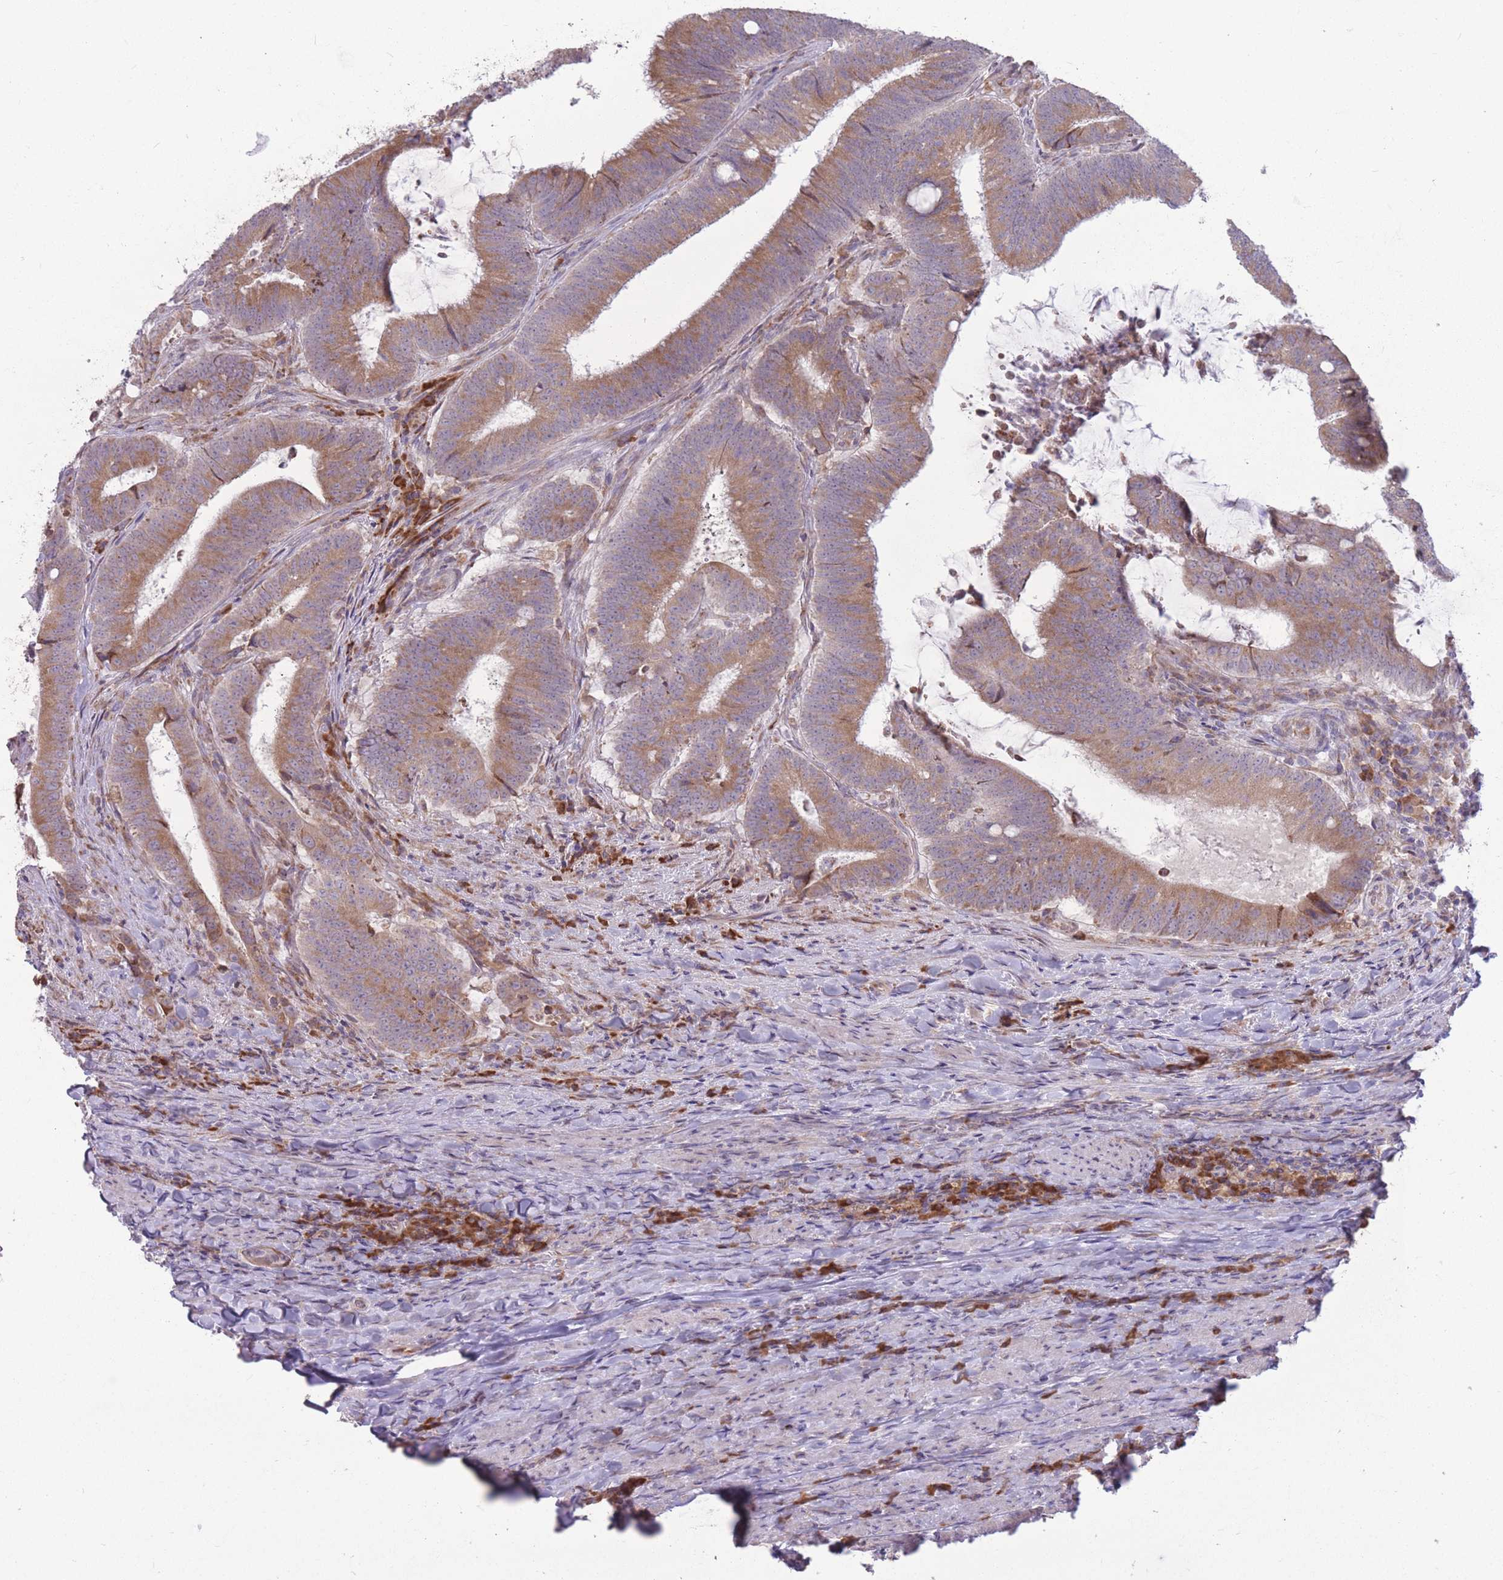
{"staining": {"intensity": "moderate", "quantity": ">75%", "location": "cytoplasmic/membranous"}, "tissue": "colorectal cancer", "cell_type": "Tumor cells", "image_type": "cancer", "snomed": [{"axis": "morphology", "description": "Adenocarcinoma, NOS"}, {"axis": "topography", "description": "Colon"}], "caption": "Protein expression analysis of adenocarcinoma (colorectal) displays moderate cytoplasmic/membranous expression in approximately >75% of tumor cells.", "gene": "TRAPPC5", "patient": {"sex": "female", "age": 43}}